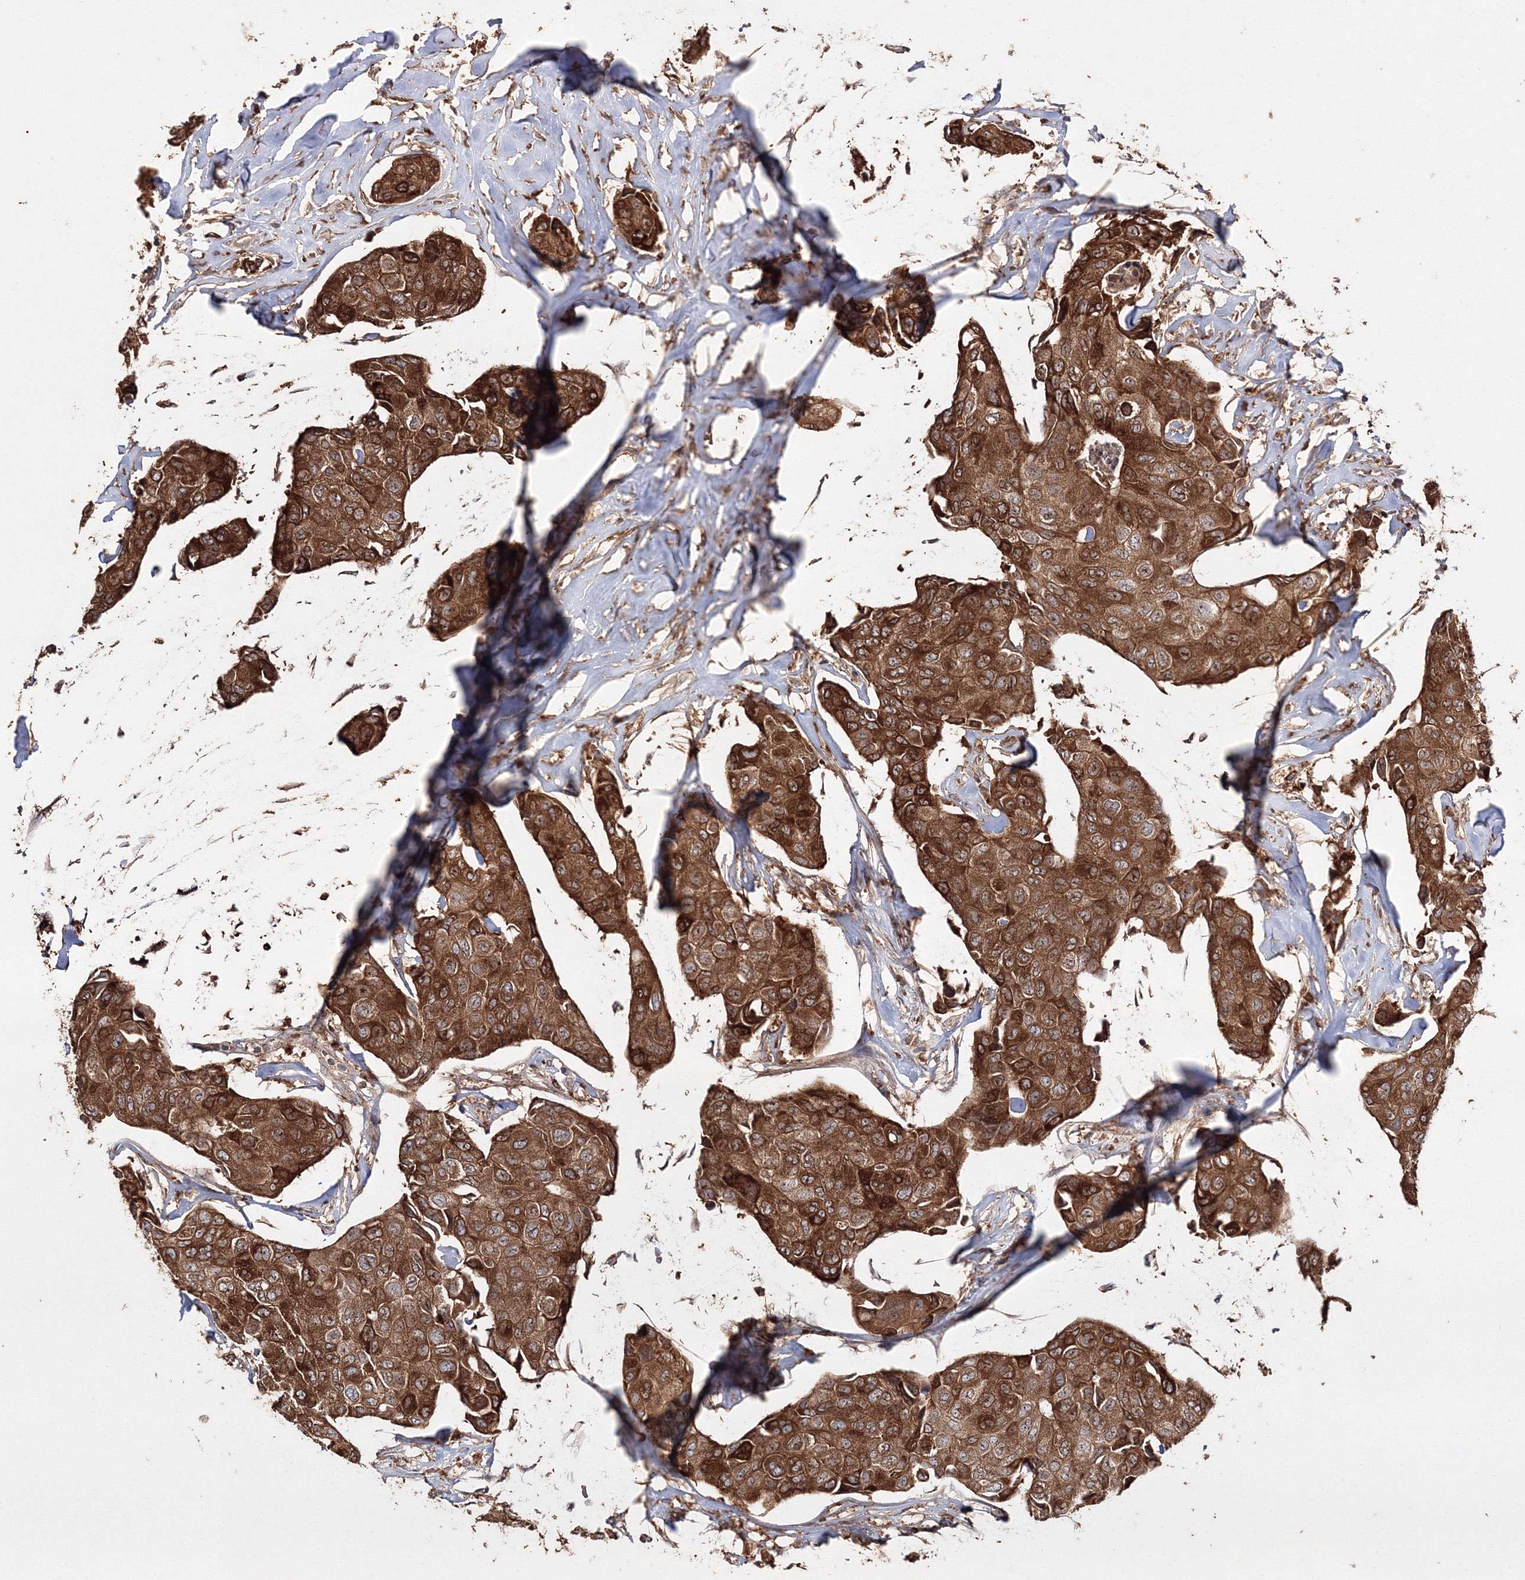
{"staining": {"intensity": "strong", "quantity": ">75%", "location": "cytoplasmic/membranous"}, "tissue": "breast cancer", "cell_type": "Tumor cells", "image_type": "cancer", "snomed": [{"axis": "morphology", "description": "Duct carcinoma"}, {"axis": "topography", "description": "Breast"}], "caption": "This is an image of immunohistochemistry (IHC) staining of breast cancer, which shows strong positivity in the cytoplasmic/membranous of tumor cells.", "gene": "DDO", "patient": {"sex": "female", "age": 80}}